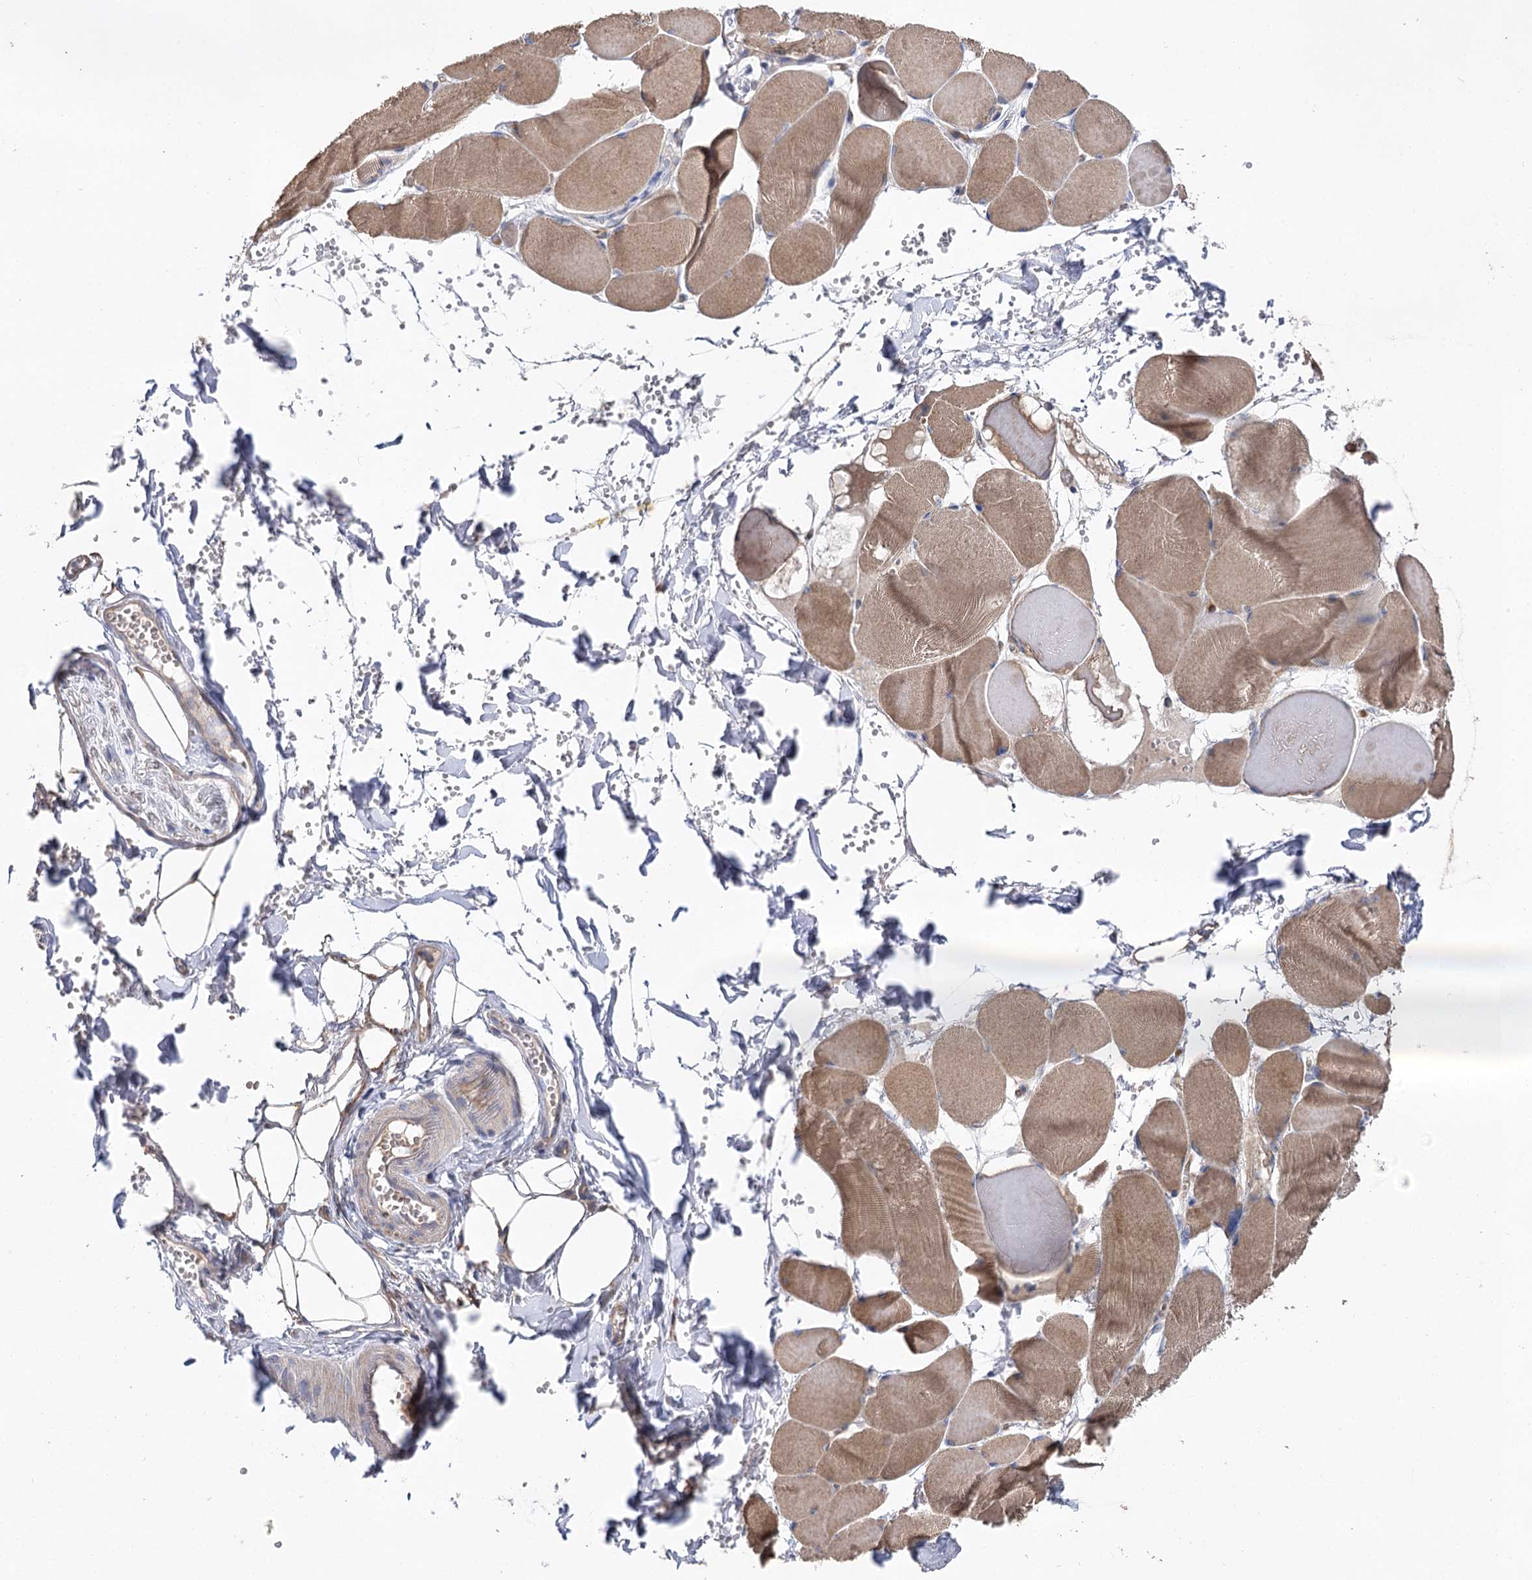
{"staining": {"intensity": "negative", "quantity": "none", "location": "none"}, "tissue": "adipose tissue", "cell_type": "Adipocytes", "image_type": "normal", "snomed": [{"axis": "morphology", "description": "Normal tissue, NOS"}, {"axis": "topography", "description": "Skeletal muscle"}, {"axis": "topography", "description": "Peripheral nerve tissue"}], "caption": "Micrograph shows no protein expression in adipocytes of normal adipose tissue. (DAB (3,3'-diaminobenzidine) IHC with hematoxylin counter stain).", "gene": "LRRC14B", "patient": {"sex": "female", "age": 55}}